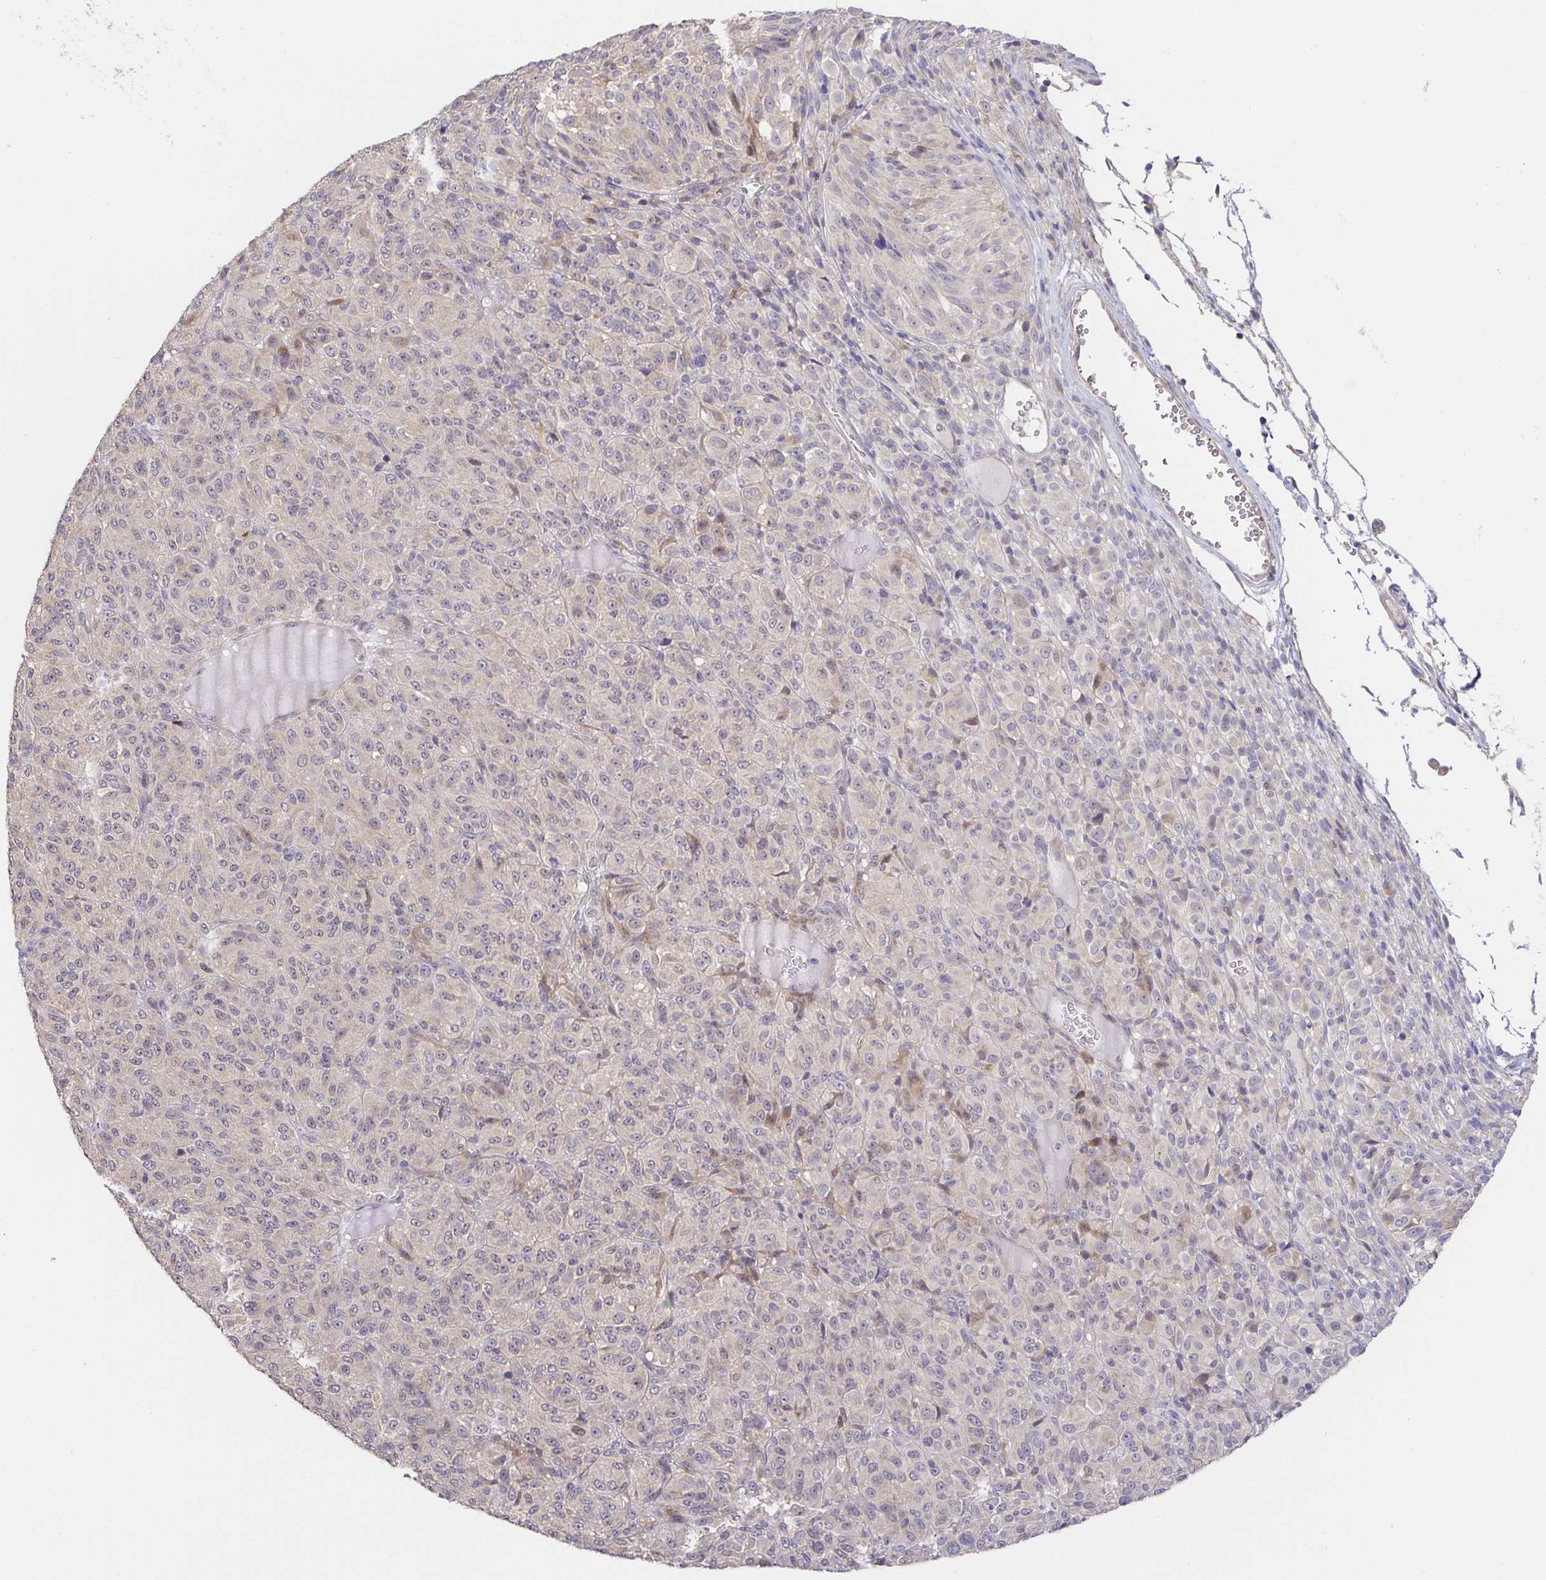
{"staining": {"intensity": "negative", "quantity": "none", "location": "none"}, "tissue": "melanoma", "cell_type": "Tumor cells", "image_type": "cancer", "snomed": [{"axis": "morphology", "description": "Malignant melanoma, Metastatic site"}, {"axis": "topography", "description": "Brain"}], "caption": "IHC of human melanoma demonstrates no staining in tumor cells.", "gene": "ZDHHC11", "patient": {"sex": "female", "age": 56}}